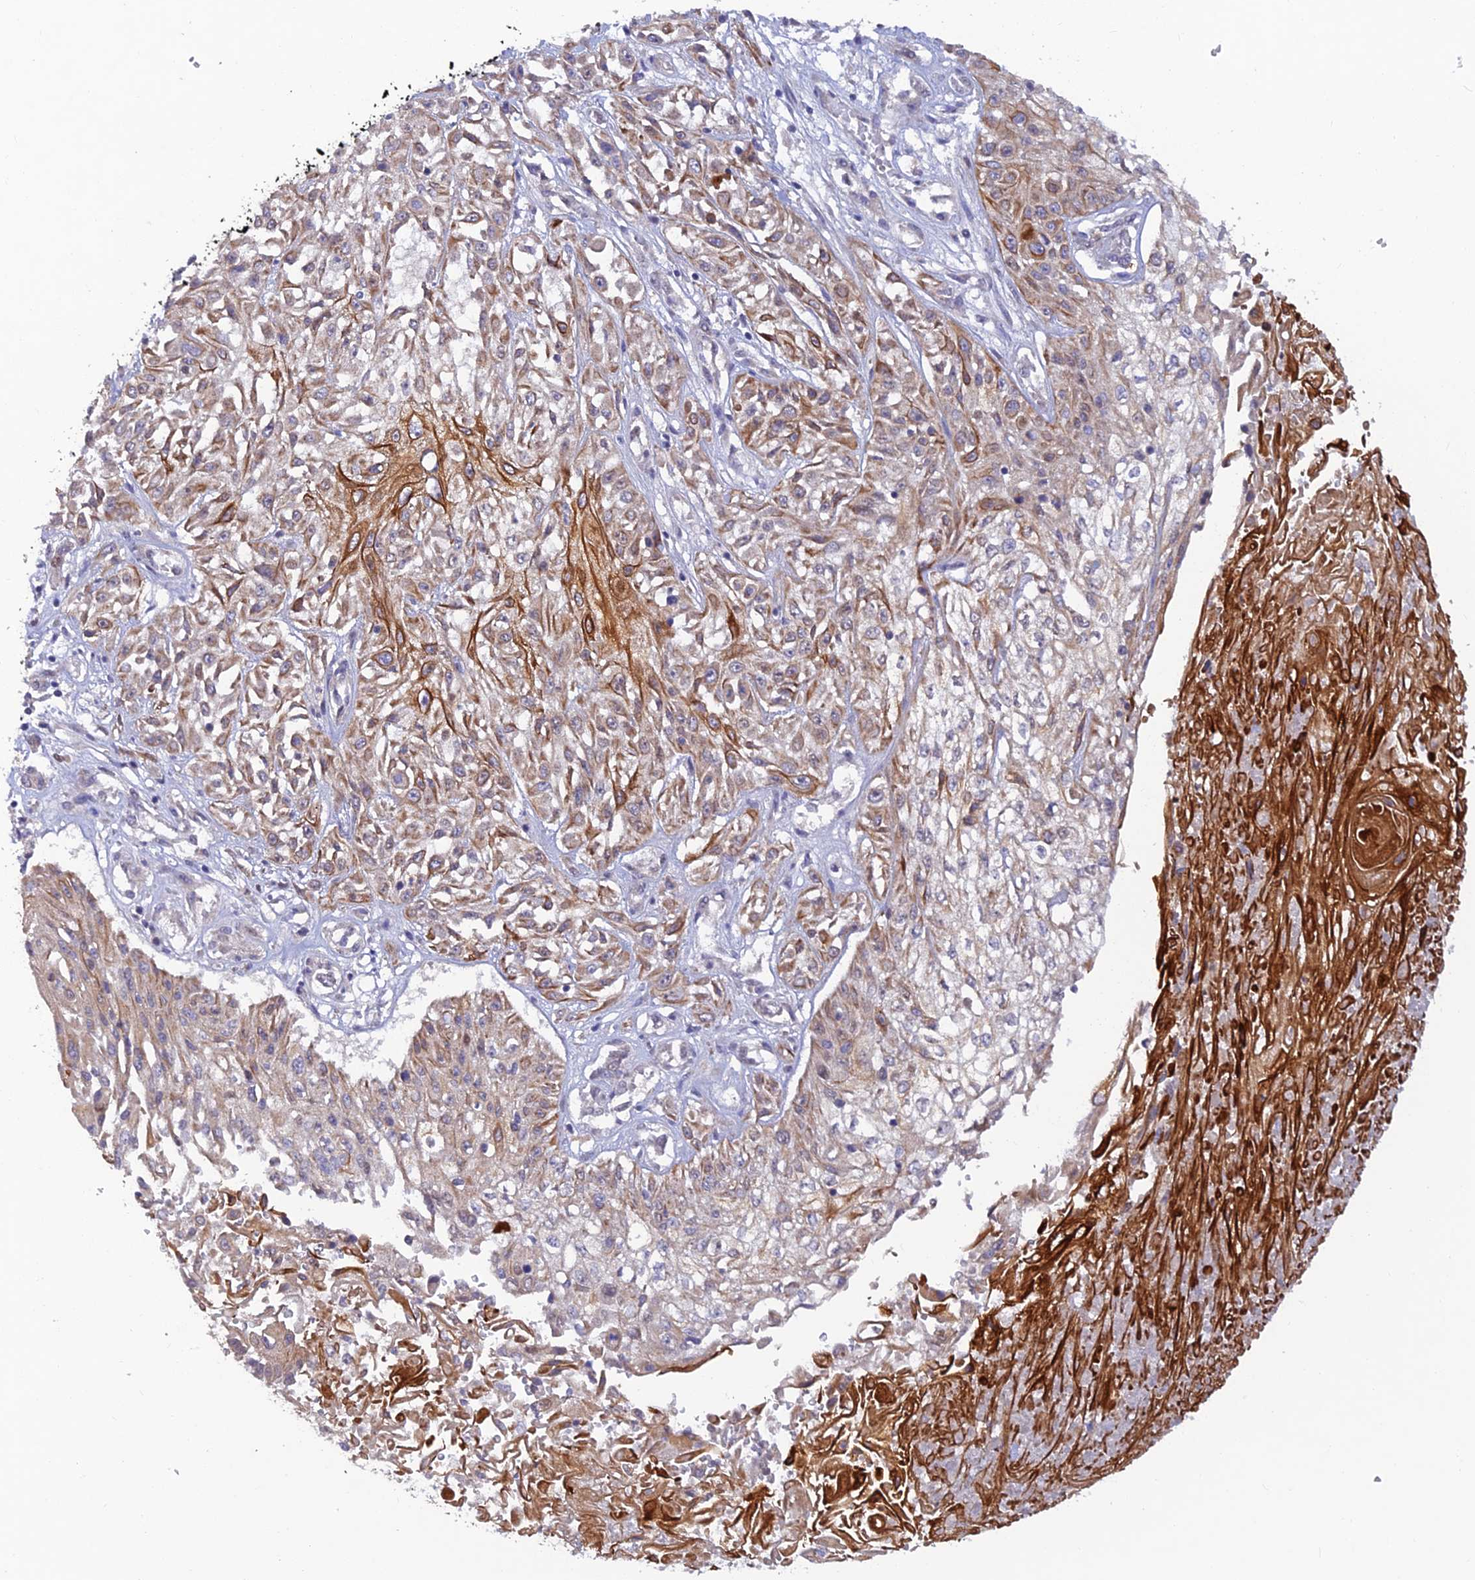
{"staining": {"intensity": "moderate", "quantity": "25%-75%", "location": "cytoplasmic/membranous"}, "tissue": "skin cancer", "cell_type": "Tumor cells", "image_type": "cancer", "snomed": [{"axis": "morphology", "description": "Squamous cell carcinoma, NOS"}, {"axis": "morphology", "description": "Squamous cell carcinoma, metastatic, NOS"}, {"axis": "topography", "description": "Skin"}, {"axis": "topography", "description": "Lymph node"}], "caption": "This is a photomicrograph of immunohistochemistry (IHC) staining of skin cancer, which shows moderate expression in the cytoplasmic/membranous of tumor cells.", "gene": "FASTKD5", "patient": {"sex": "male", "age": 75}}